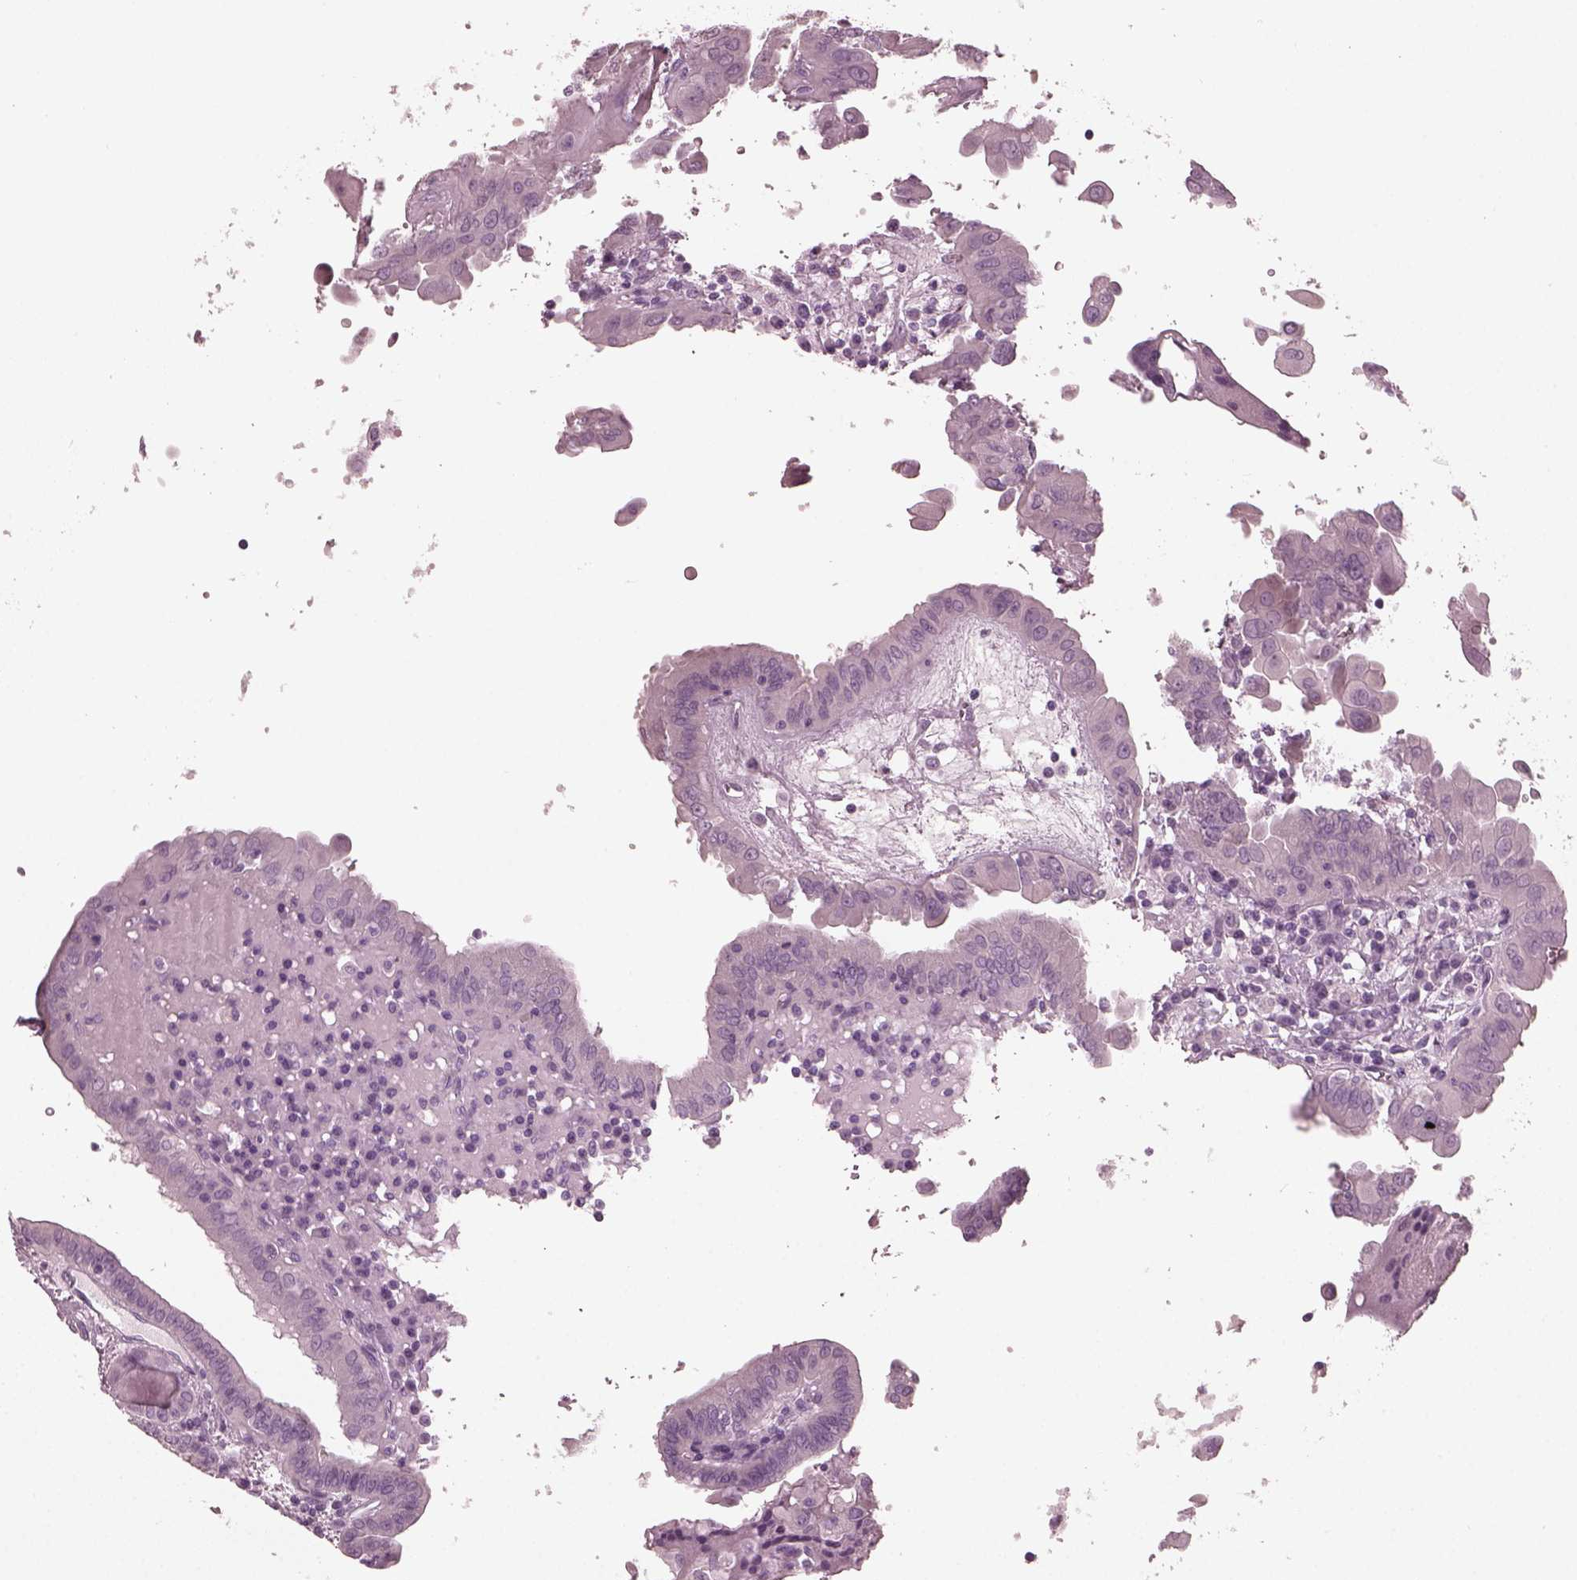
{"staining": {"intensity": "negative", "quantity": "none", "location": "none"}, "tissue": "thyroid cancer", "cell_type": "Tumor cells", "image_type": "cancer", "snomed": [{"axis": "morphology", "description": "Papillary adenocarcinoma, NOS"}, {"axis": "topography", "description": "Thyroid gland"}], "caption": "This image is of thyroid cancer (papillary adenocarcinoma) stained with IHC to label a protein in brown with the nuclei are counter-stained blue. There is no positivity in tumor cells.", "gene": "GRM6", "patient": {"sex": "female", "age": 37}}